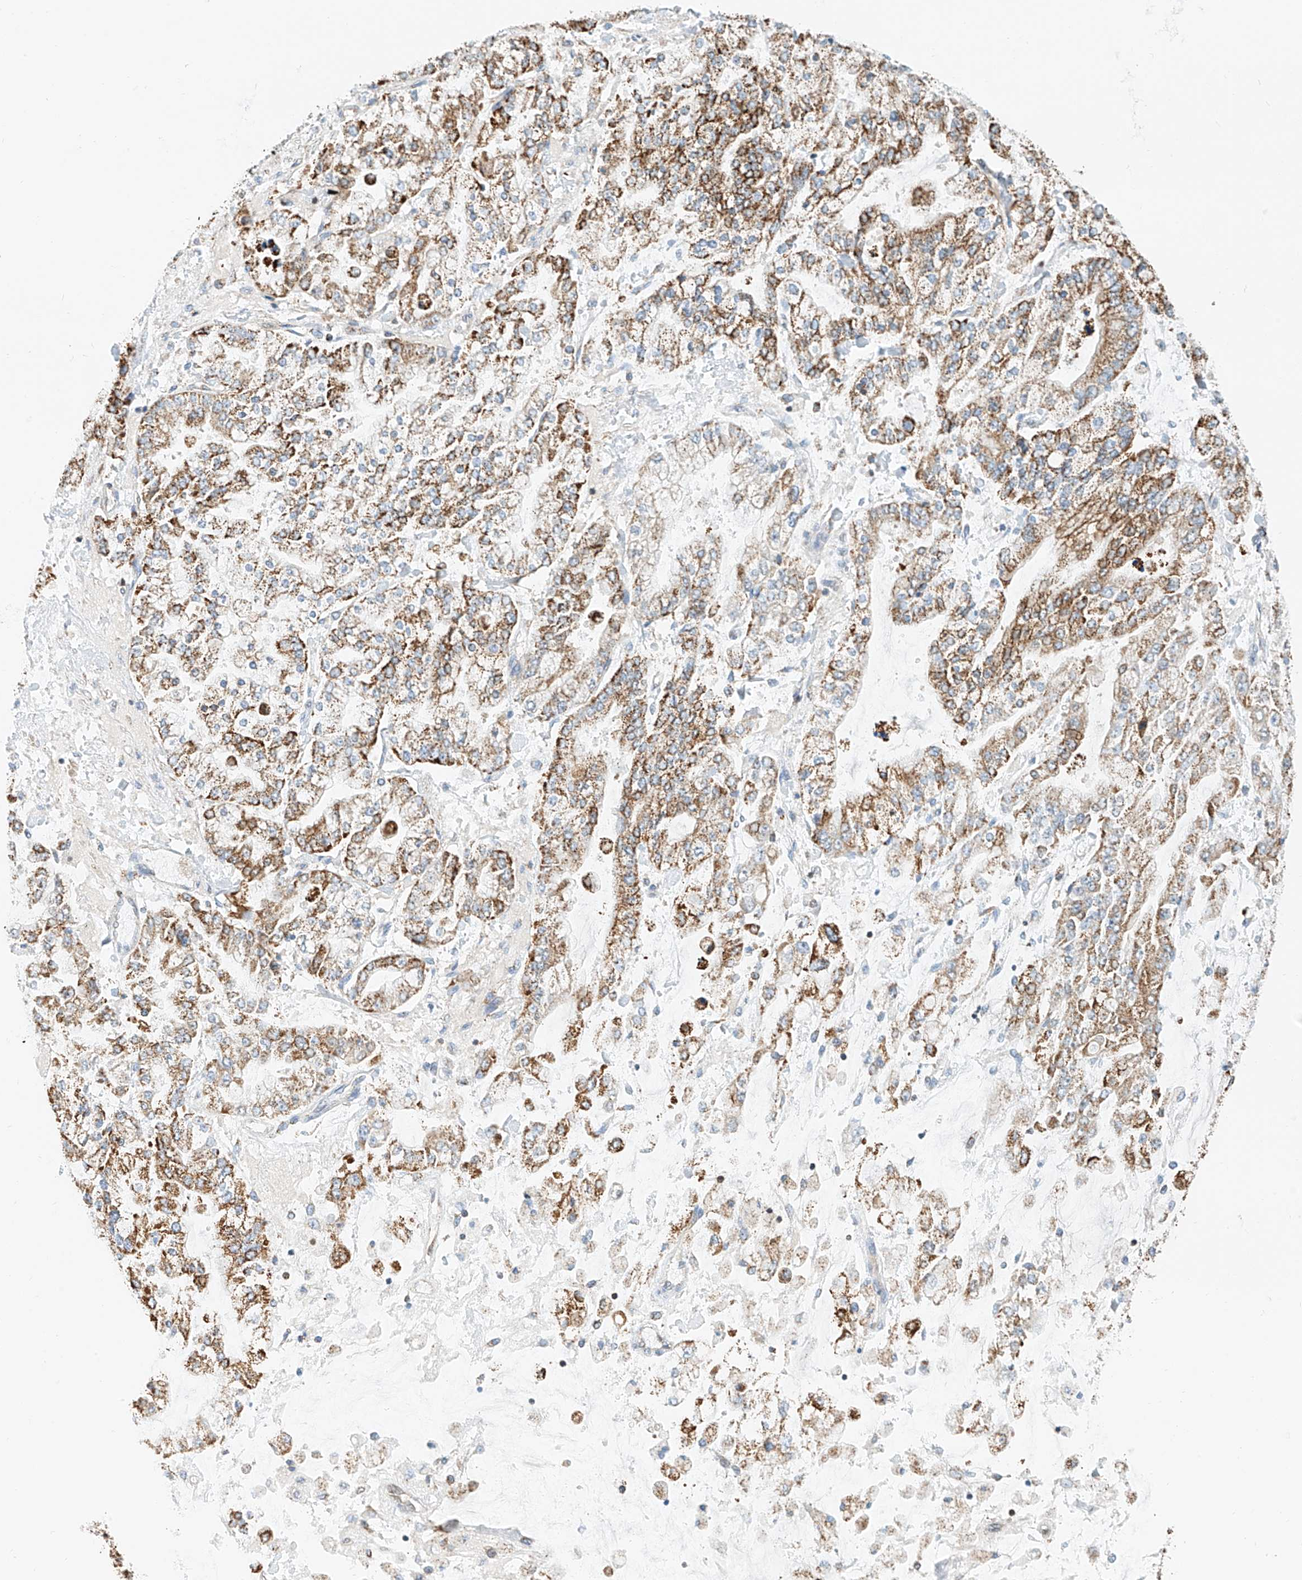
{"staining": {"intensity": "moderate", "quantity": ">75%", "location": "cytoplasmic/membranous"}, "tissue": "stomach cancer", "cell_type": "Tumor cells", "image_type": "cancer", "snomed": [{"axis": "morphology", "description": "Normal tissue, NOS"}, {"axis": "morphology", "description": "Adenocarcinoma, NOS"}, {"axis": "topography", "description": "Stomach, upper"}, {"axis": "topography", "description": "Stomach"}], "caption": "An IHC image of neoplastic tissue is shown. Protein staining in brown labels moderate cytoplasmic/membranous positivity in stomach cancer (adenocarcinoma) within tumor cells. The staining is performed using DAB (3,3'-diaminobenzidine) brown chromogen to label protein expression. The nuclei are counter-stained blue using hematoxylin.", "gene": "PPA2", "patient": {"sex": "male", "age": 76}}